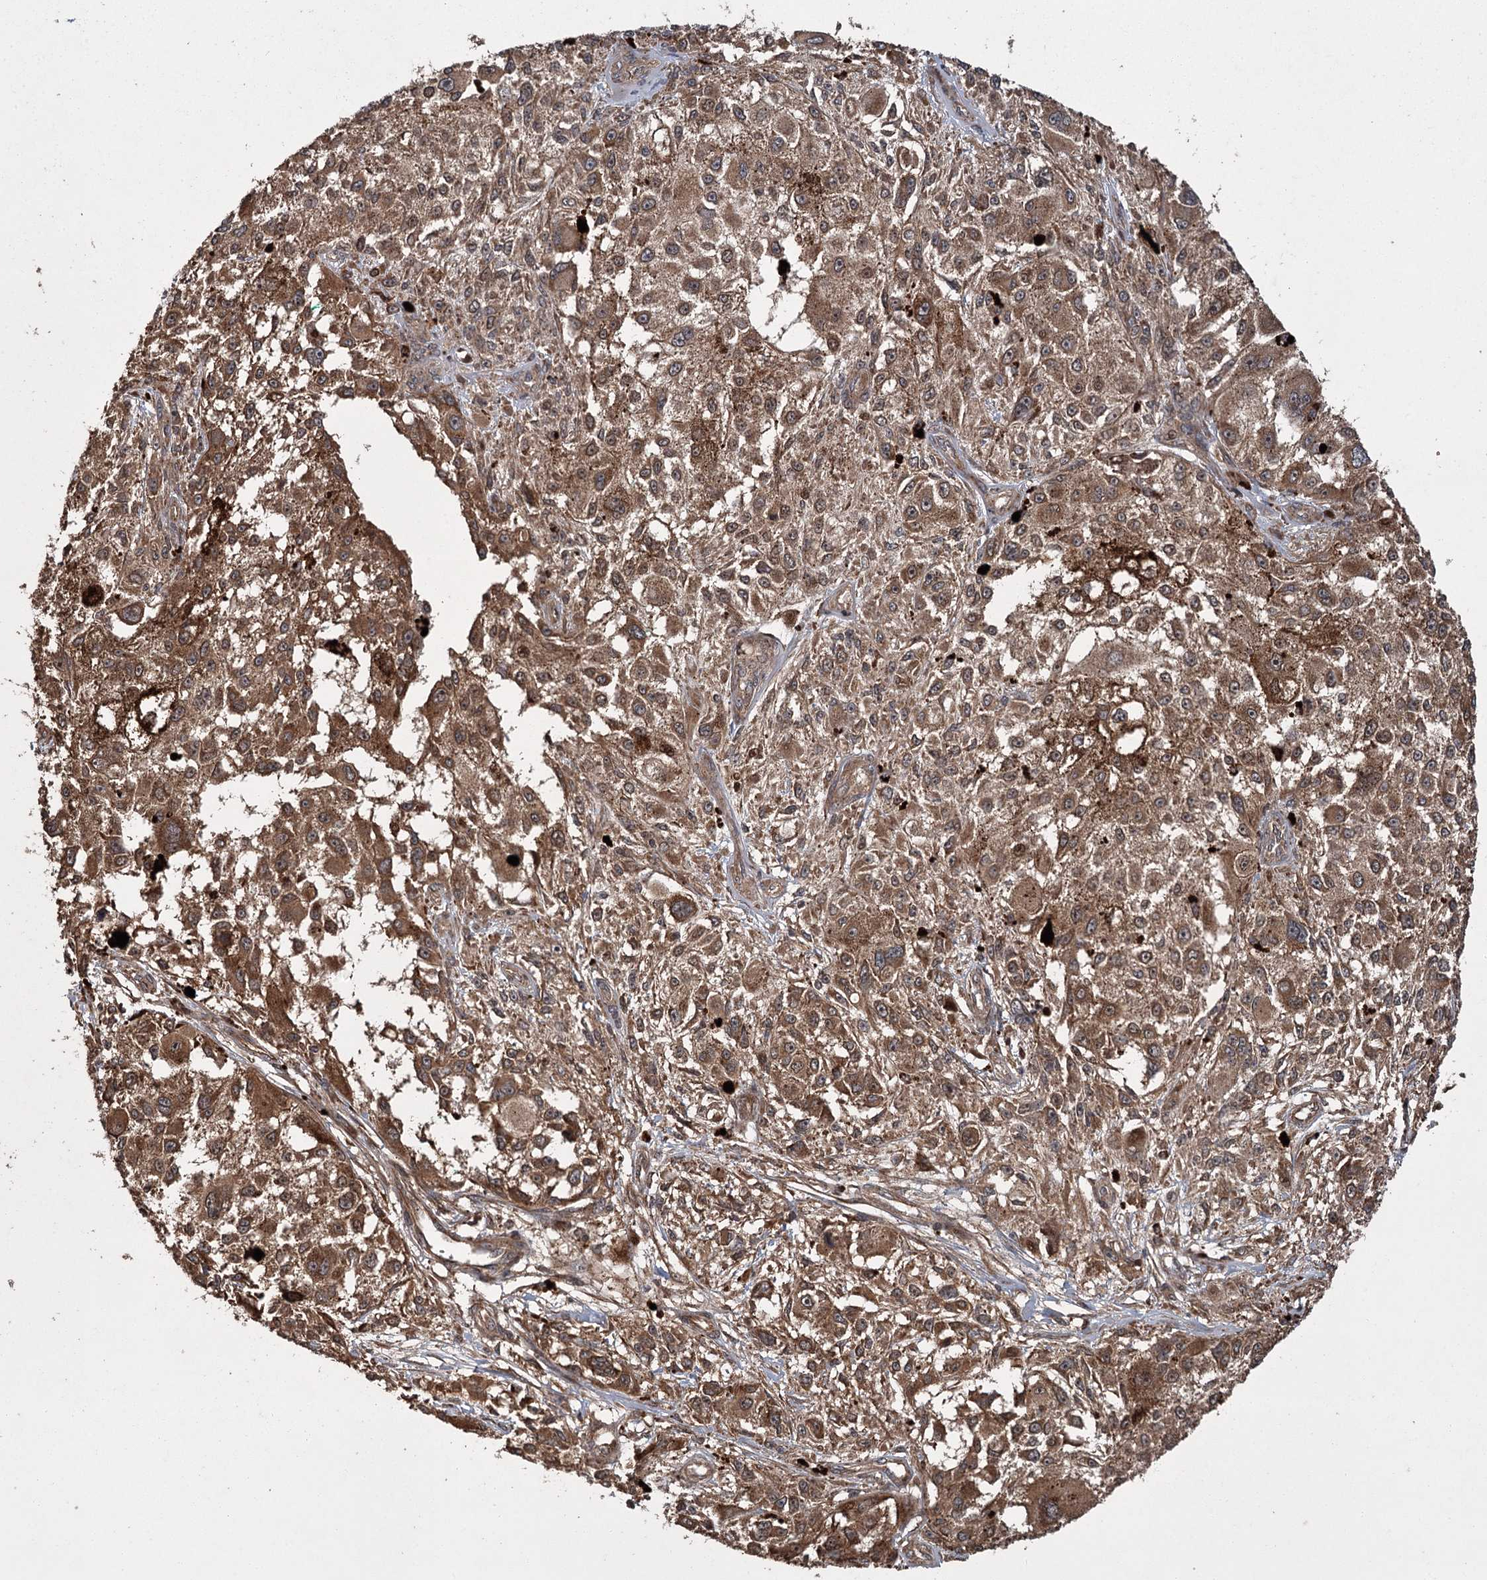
{"staining": {"intensity": "moderate", "quantity": ">75%", "location": "cytoplasmic/membranous"}, "tissue": "melanoma", "cell_type": "Tumor cells", "image_type": "cancer", "snomed": [{"axis": "morphology", "description": "Necrosis, NOS"}, {"axis": "morphology", "description": "Malignant melanoma, NOS"}, {"axis": "topography", "description": "Skin"}], "caption": "DAB immunohistochemical staining of malignant melanoma reveals moderate cytoplasmic/membranous protein staining in approximately >75% of tumor cells.", "gene": "RPAP3", "patient": {"sex": "female", "age": 87}}